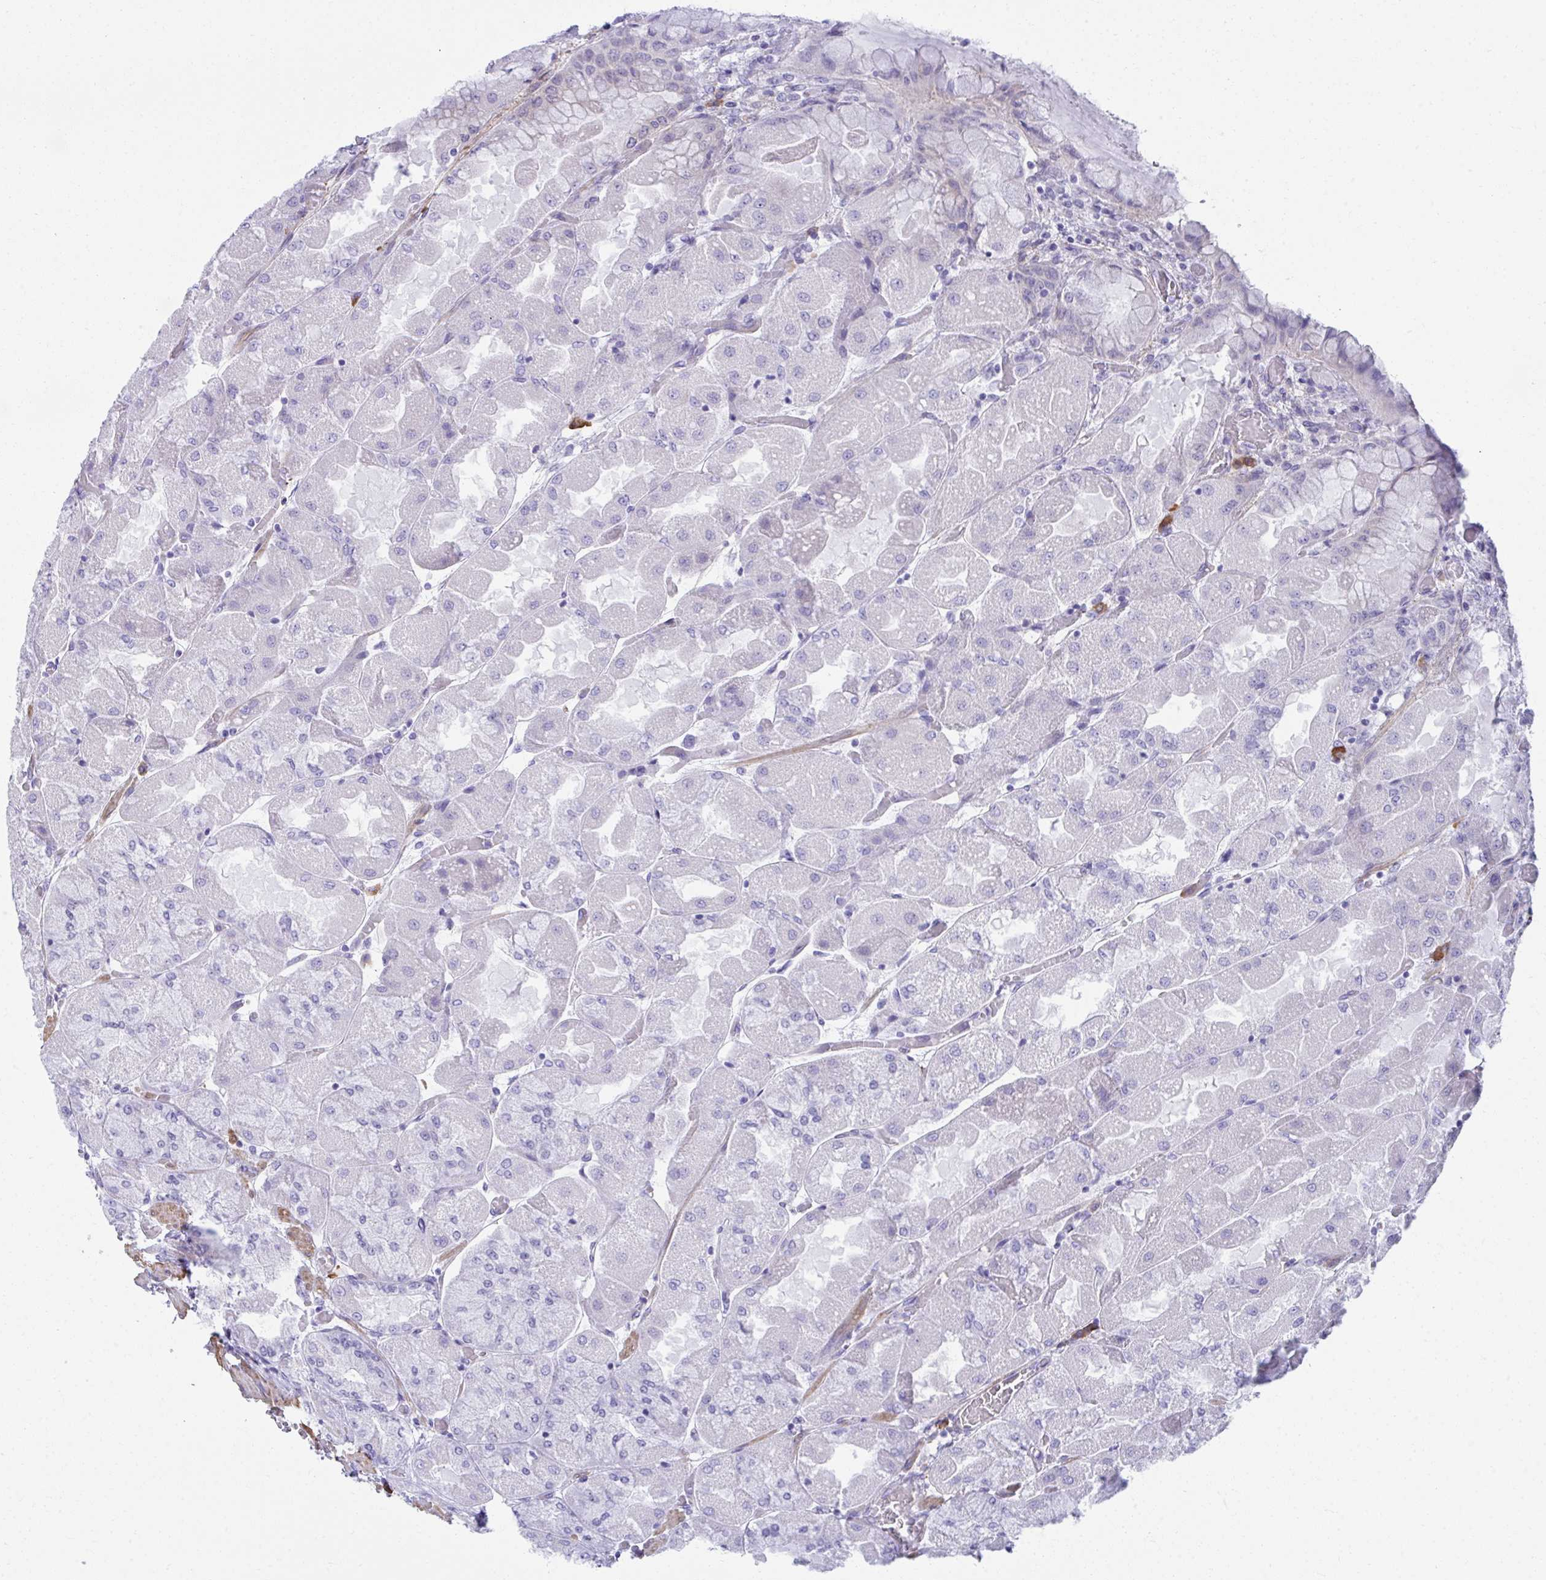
{"staining": {"intensity": "negative", "quantity": "none", "location": "none"}, "tissue": "stomach", "cell_type": "Glandular cells", "image_type": "normal", "snomed": [{"axis": "morphology", "description": "Normal tissue, NOS"}, {"axis": "topography", "description": "Stomach"}], "caption": "Protein analysis of benign stomach exhibits no significant positivity in glandular cells. (DAB (3,3'-diaminobenzidine) immunohistochemistry (IHC), high magnification).", "gene": "PUS7L", "patient": {"sex": "female", "age": 61}}